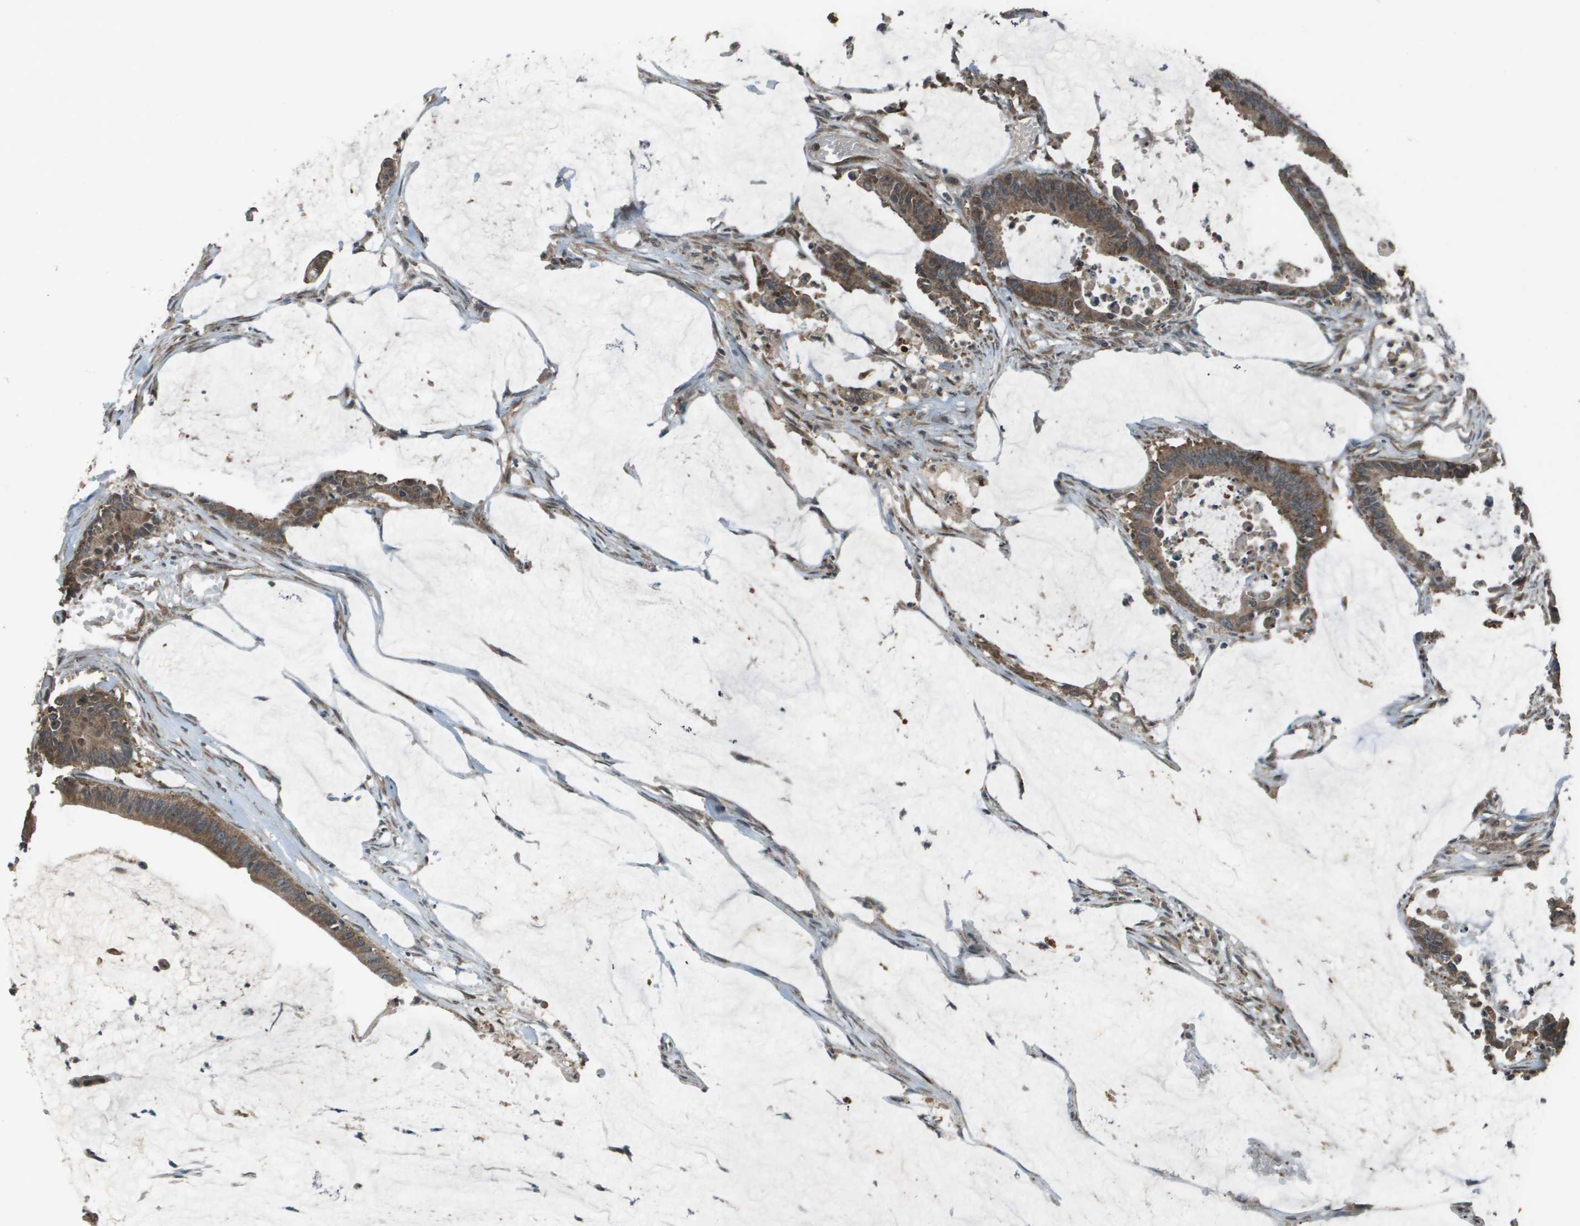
{"staining": {"intensity": "moderate", "quantity": ">75%", "location": "cytoplasmic/membranous"}, "tissue": "colorectal cancer", "cell_type": "Tumor cells", "image_type": "cancer", "snomed": [{"axis": "morphology", "description": "Adenocarcinoma, NOS"}, {"axis": "topography", "description": "Rectum"}], "caption": "A micrograph showing moderate cytoplasmic/membranous expression in approximately >75% of tumor cells in colorectal cancer, as visualized by brown immunohistochemical staining.", "gene": "GOSR2", "patient": {"sex": "female", "age": 66}}